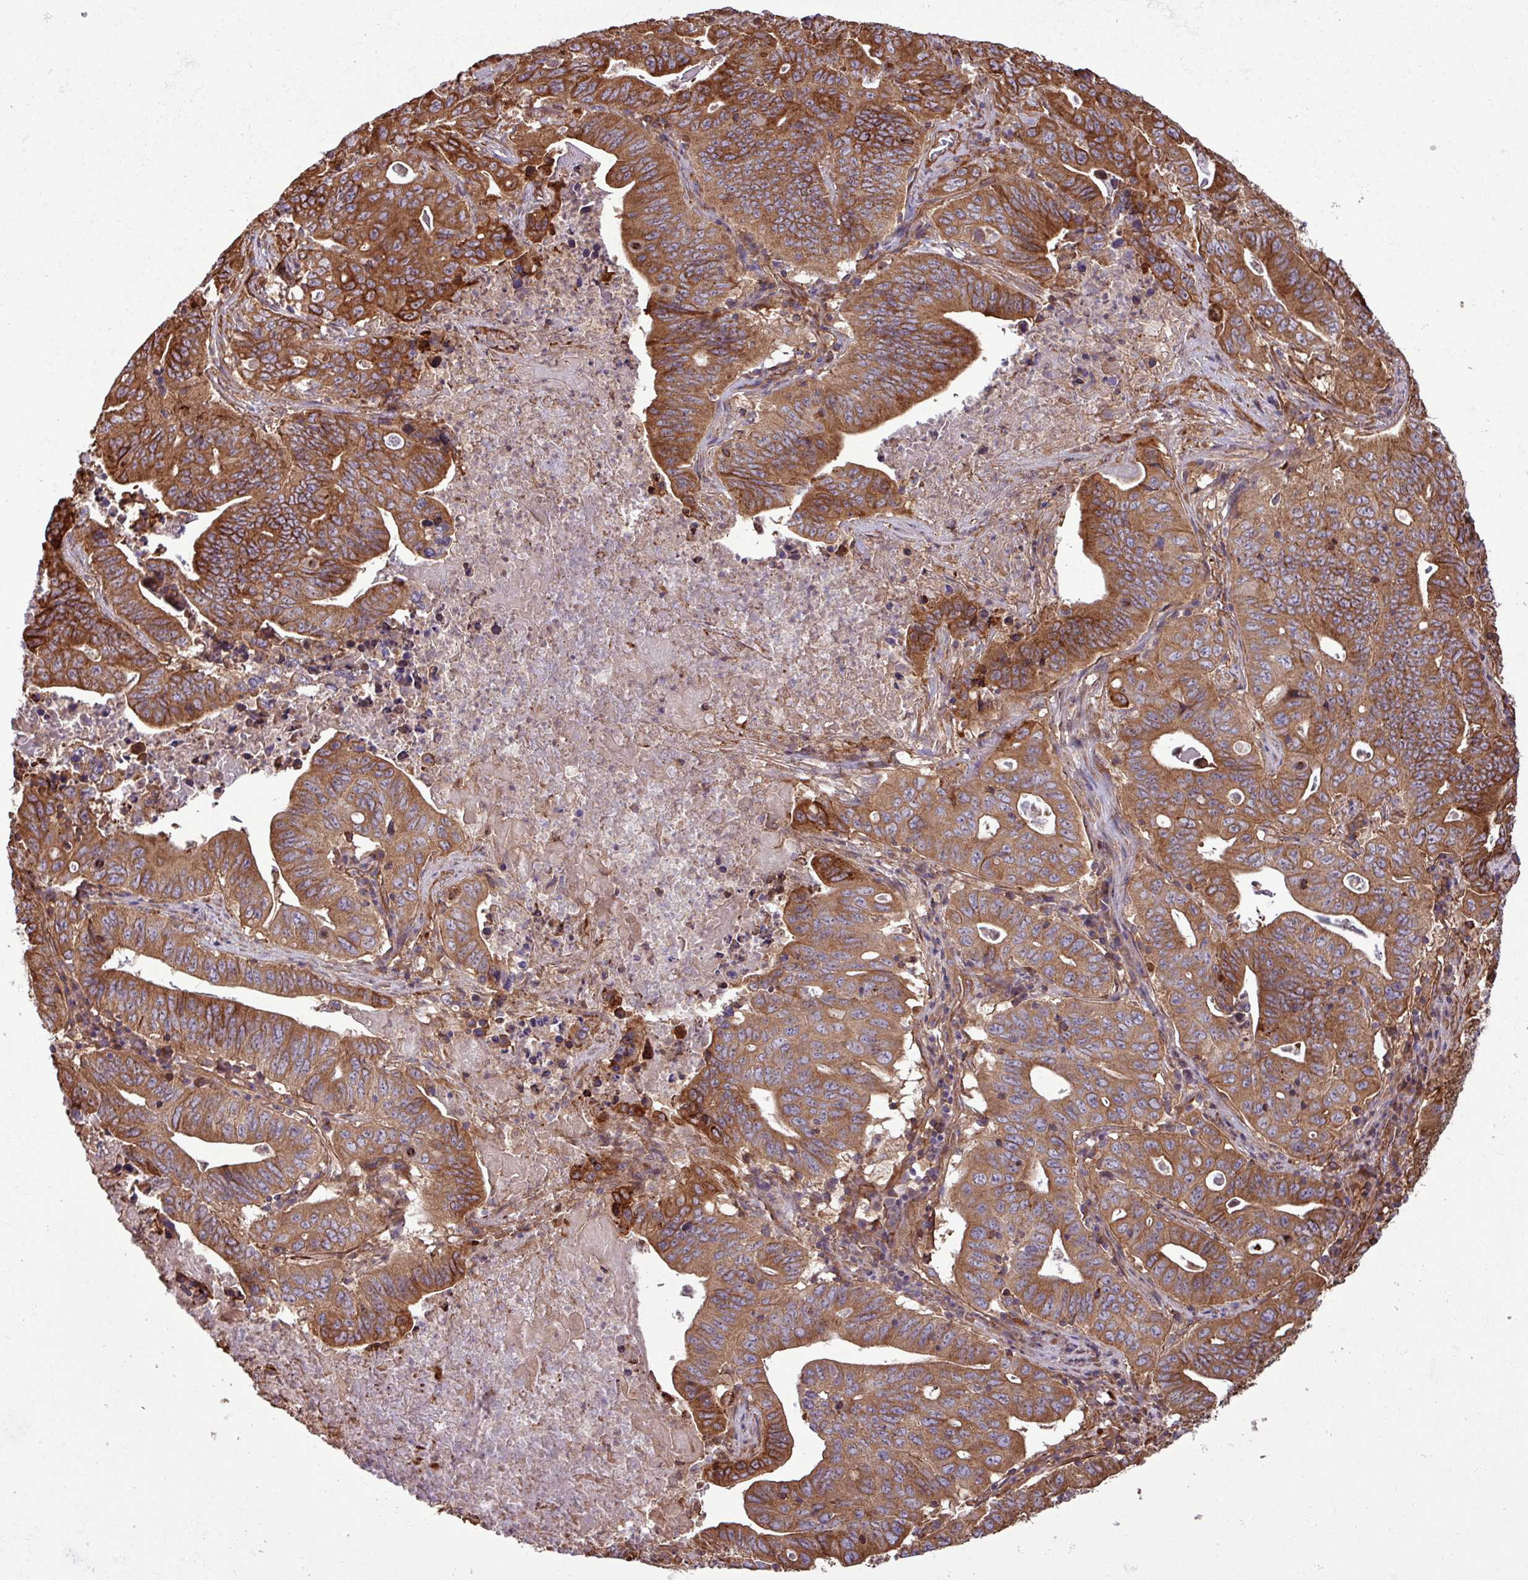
{"staining": {"intensity": "strong", "quantity": ">75%", "location": "cytoplasmic/membranous"}, "tissue": "lung cancer", "cell_type": "Tumor cells", "image_type": "cancer", "snomed": [{"axis": "morphology", "description": "Adenocarcinoma, NOS"}, {"axis": "topography", "description": "Lung"}], "caption": "The histopathology image displays staining of lung cancer, revealing strong cytoplasmic/membranous protein staining (brown color) within tumor cells.", "gene": "ZNF300", "patient": {"sex": "female", "age": 60}}